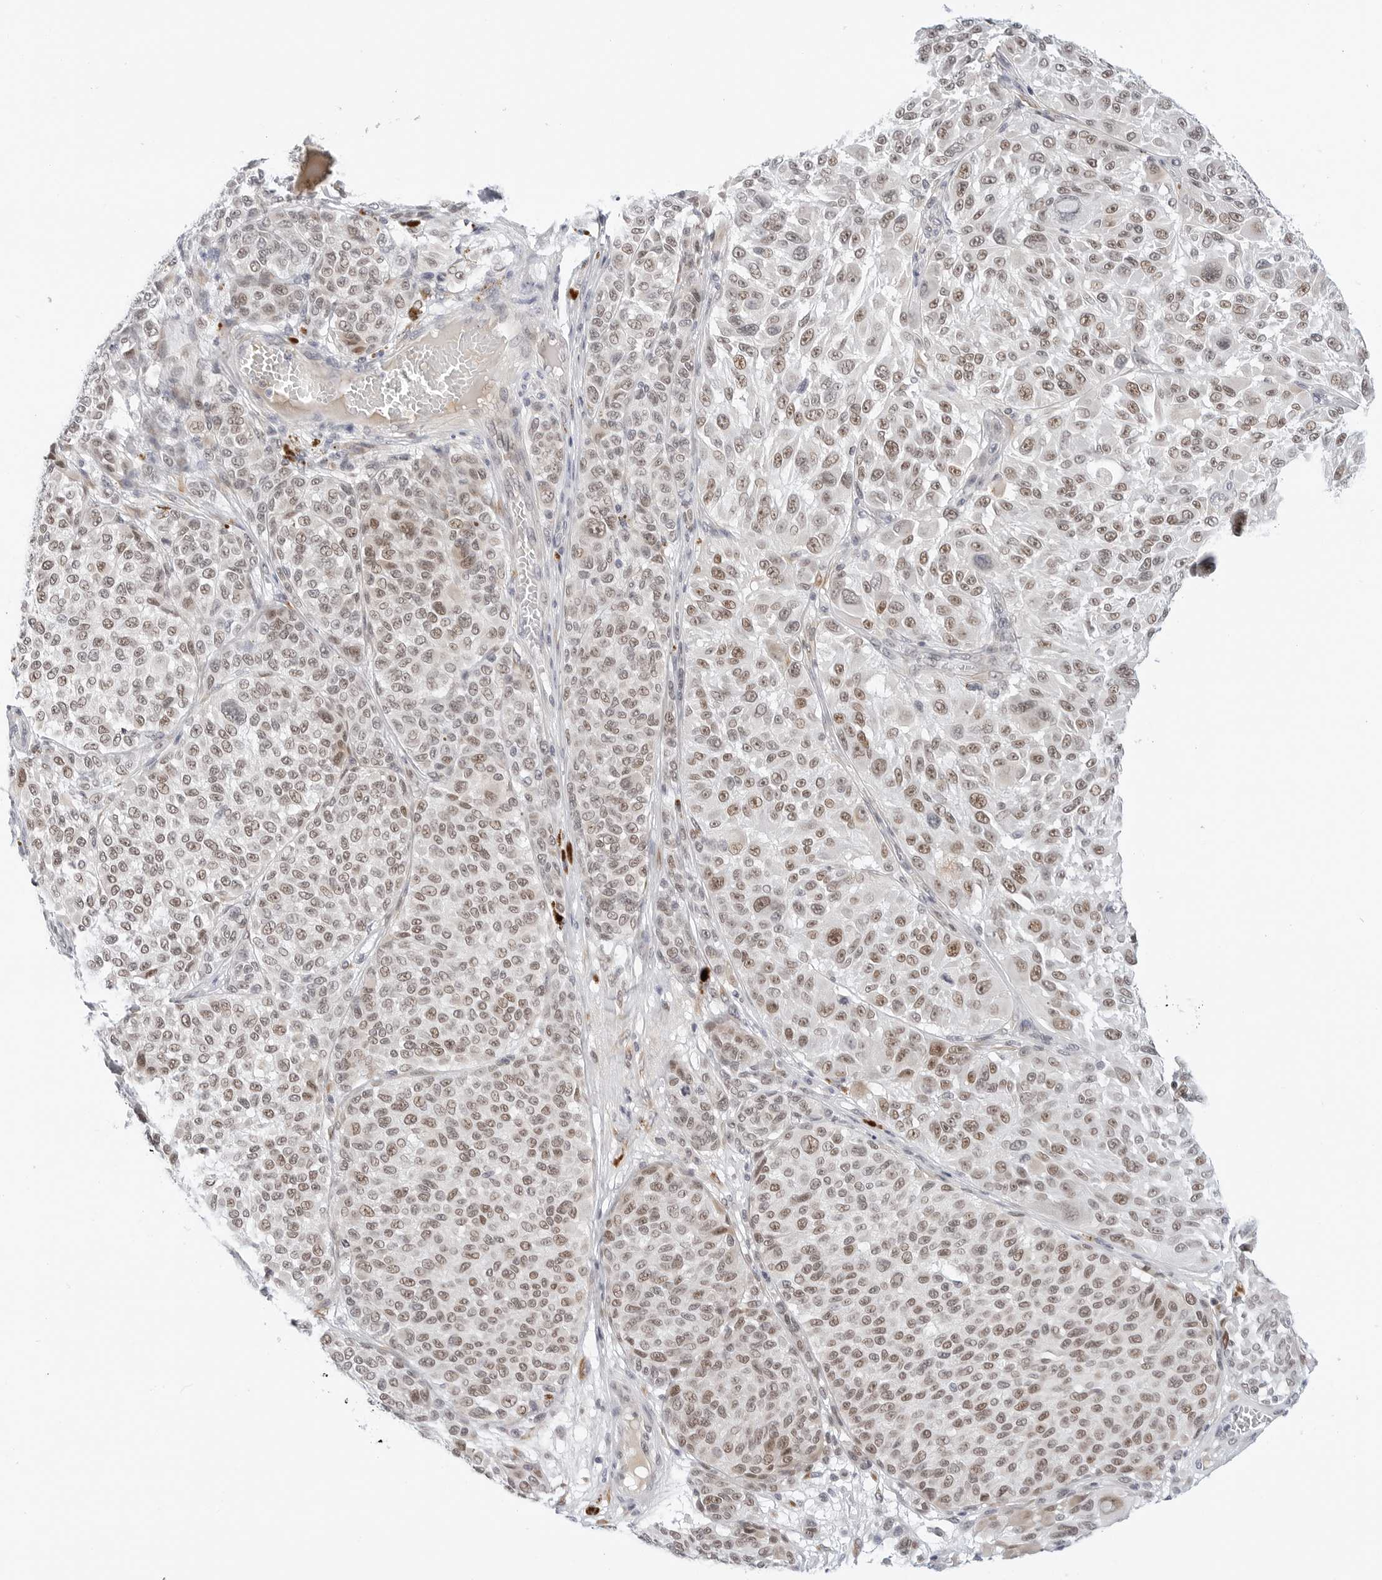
{"staining": {"intensity": "moderate", "quantity": "25%-75%", "location": "nuclear"}, "tissue": "melanoma", "cell_type": "Tumor cells", "image_type": "cancer", "snomed": [{"axis": "morphology", "description": "Malignant melanoma, NOS"}, {"axis": "topography", "description": "Skin"}], "caption": "Melanoma was stained to show a protein in brown. There is medium levels of moderate nuclear positivity in about 25%-75% of tumor cells.", "gene": "TSEN2", "patient": {"sex": "male", "age": 83}}